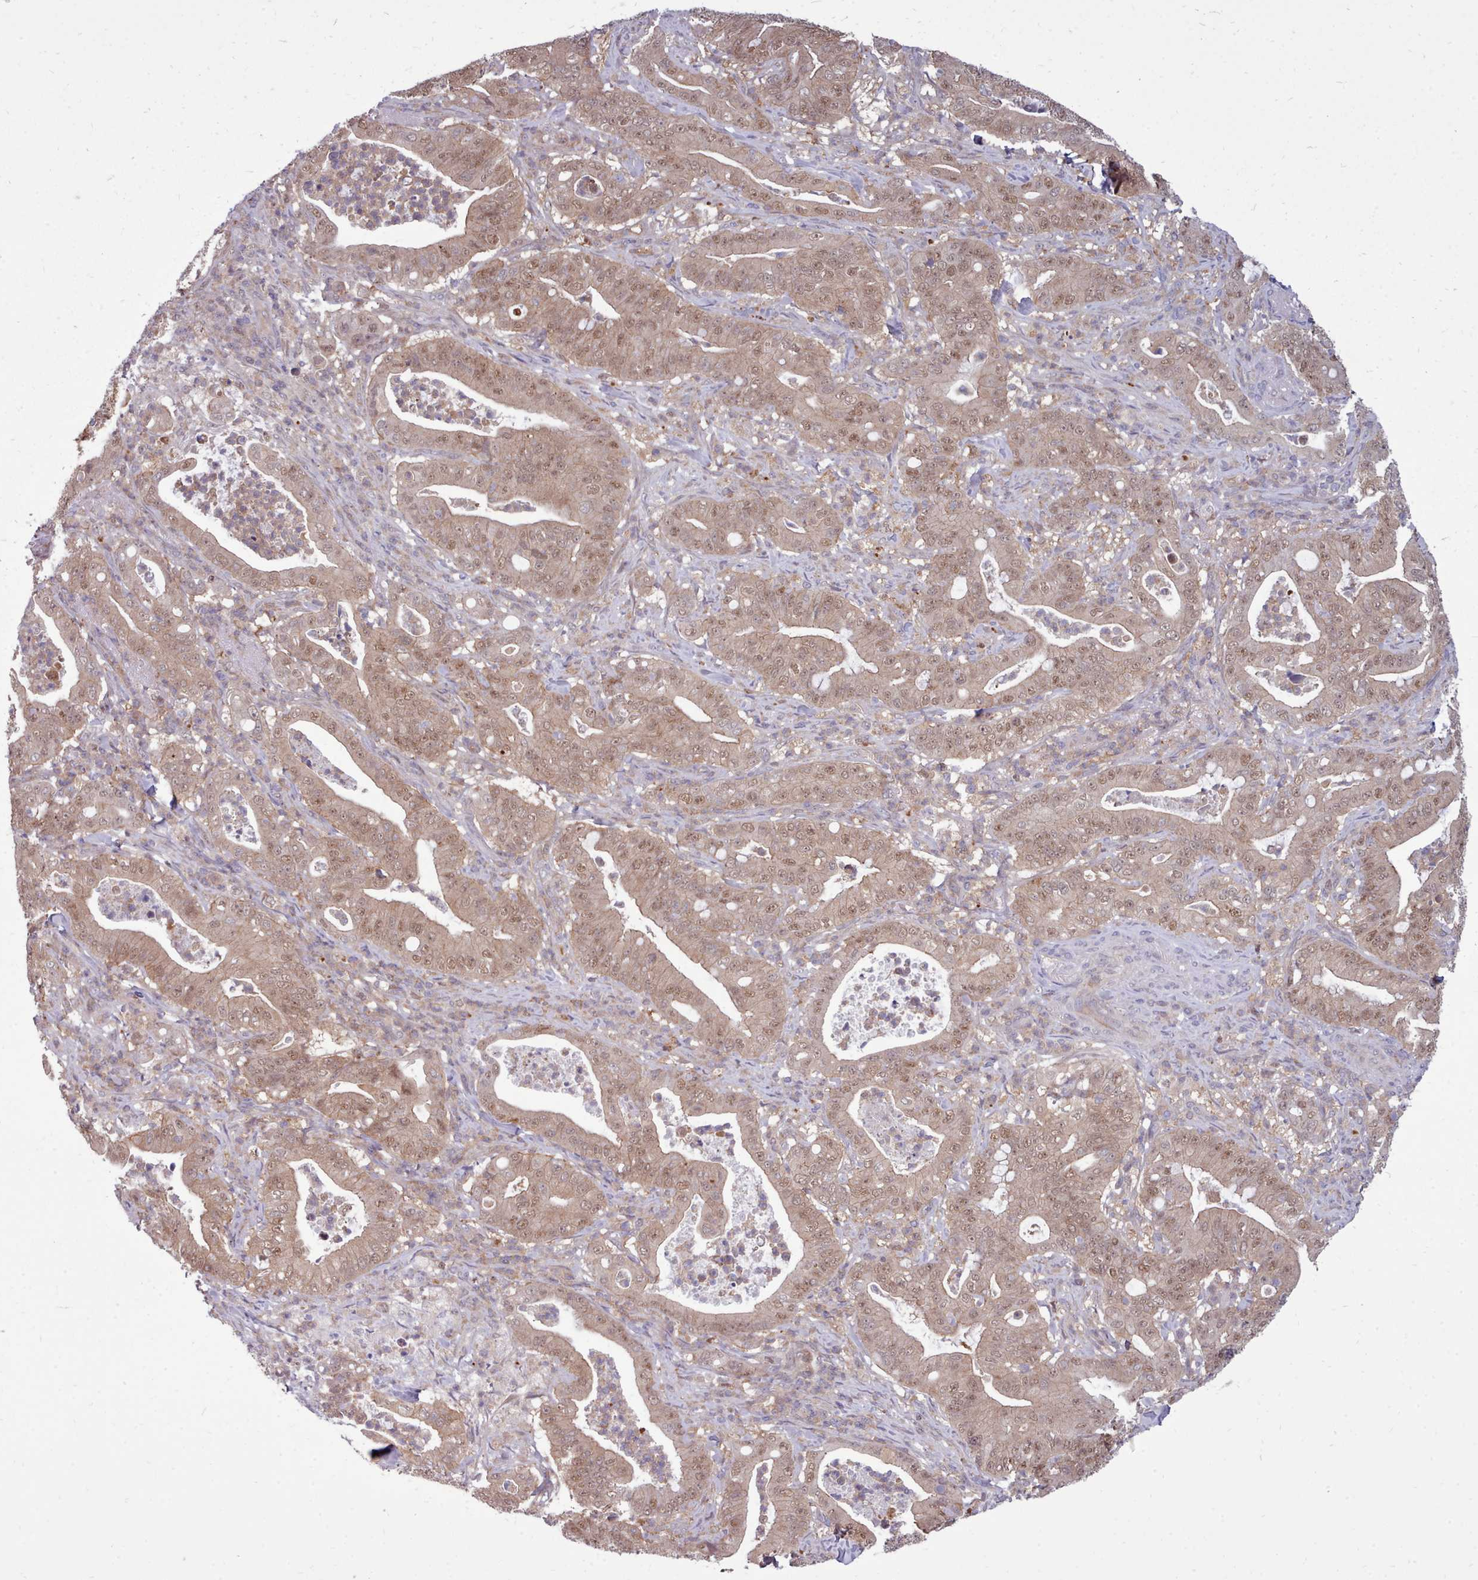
{"staining": {"intensity": "moderate", "quantity": "25%-75%", "location": "cytoplasmic/membranous,nuclear"}, "tissue": "pancreatic cancer", "cell_type": "Tumor cells", "image_type": "cancer", "snomed": [{"axis": "morphology", "description": "Adenocarcinoma, NOS"}, {"axis": "topography", "description": "Pancreas"}], "caption": "Brown immunohistochemical staining in human pancreatic cancer reveals moderate cytoplasmic/membranous and nuclear positivity in about 25%-75% of tumor cells.", "gene": "AHCY", "patient": {"sex": "male", "age": 71}}